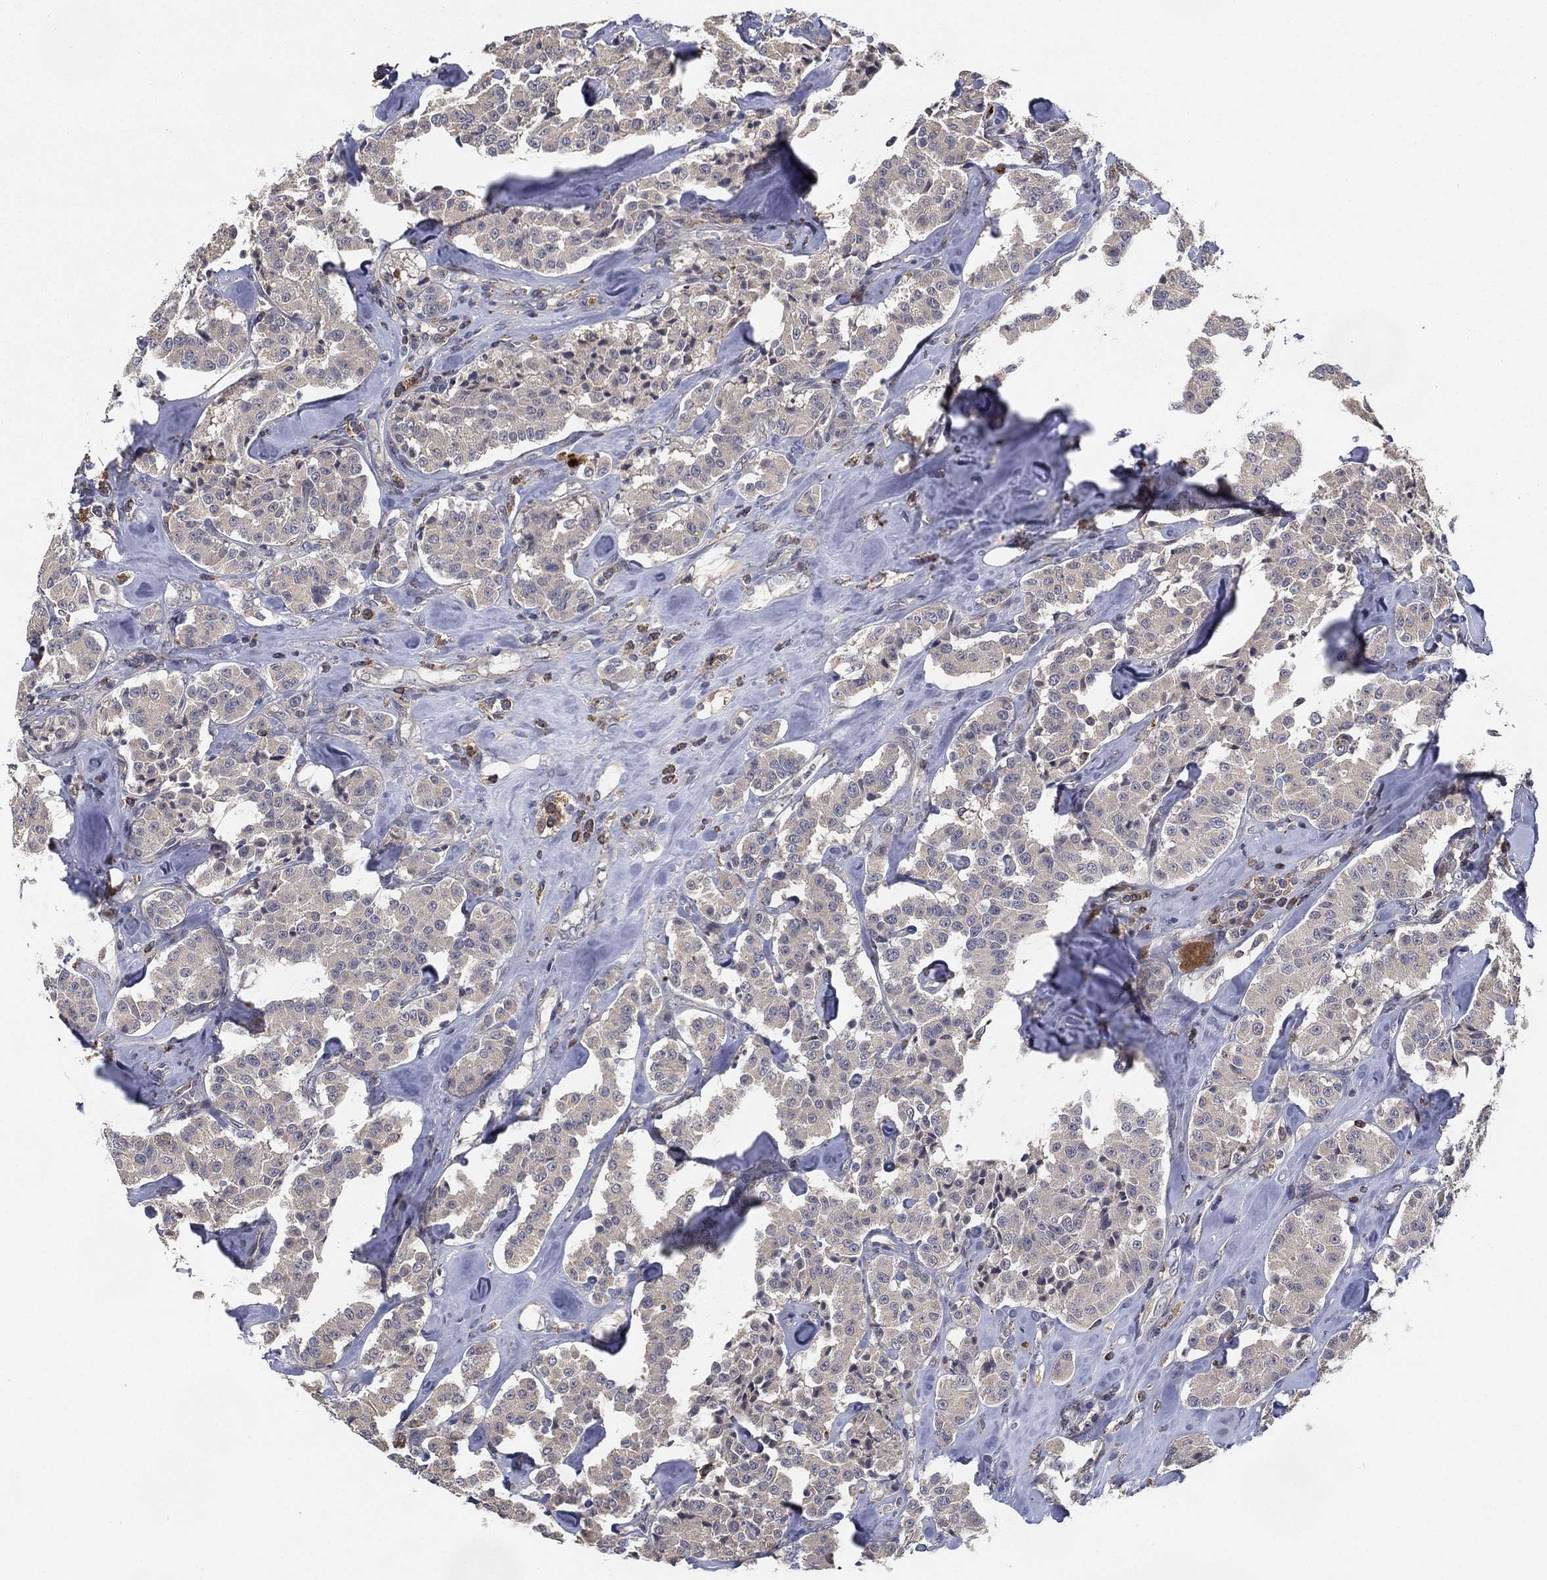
{"staining": {"intensity": "negative", "quantity": "none", "location": "none"}, "tissue": "carcinoid", "cell_type": "Tumor cells", "image_type": "cancer", "snomed": [{"axis": "morphology", "description": "Carcinoid, malignant, NOS"}, {"axis": "topography", "description": "Pancreas"}], "caption": "The immunohistochemistry image has no significant staining in tumor cells of malignant carcinoid tissue. (DAB immunohistochemistry (IHC) visualized using brightfield microscopy, high magnification).", "gene": "CFAP251", "patient": {"sex": "male", "age": 41}}